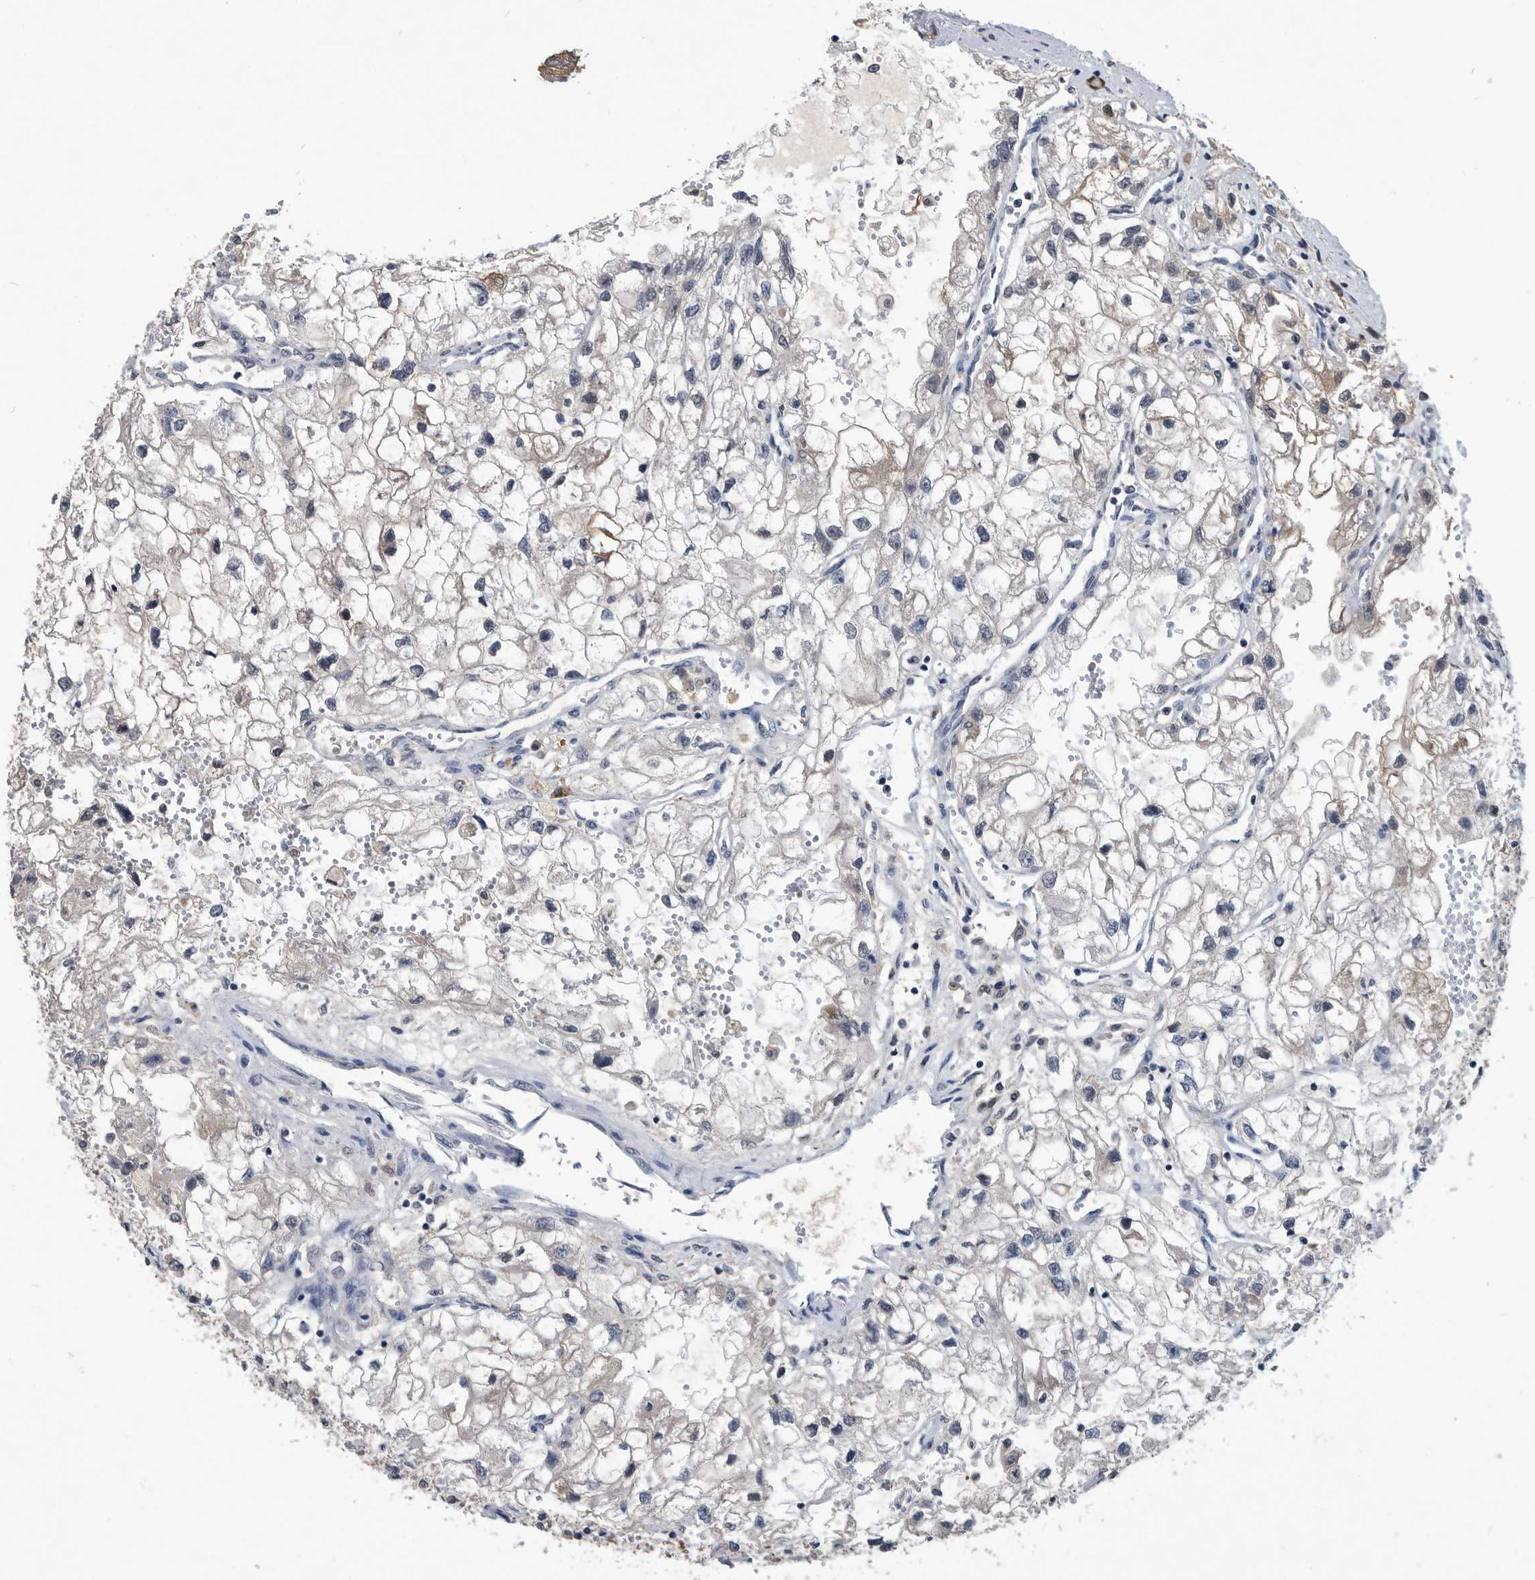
{"staining": {"intensity": "weak", "quantity": "<25%", "location": "cytoplasmic/membranous"}, "tissue": "renal cancer", "cell_type": "Tumor cells", "image_type": "cancer", "snomed": [{"axis": "morphology", "description": "Adenocarcinoma, NOS"}, {"axis": "topography", "description": "Kidney"}], "caption": "DAB immunohistochemical staining of human adenocarcinoma (renal) shows no significant staining in tumor cells. (Immunohistochemistry (ihc), brightfield microscopy, high magnification).", "gene": "PDXK", "patient": {"sex": "female", "age": 70}}